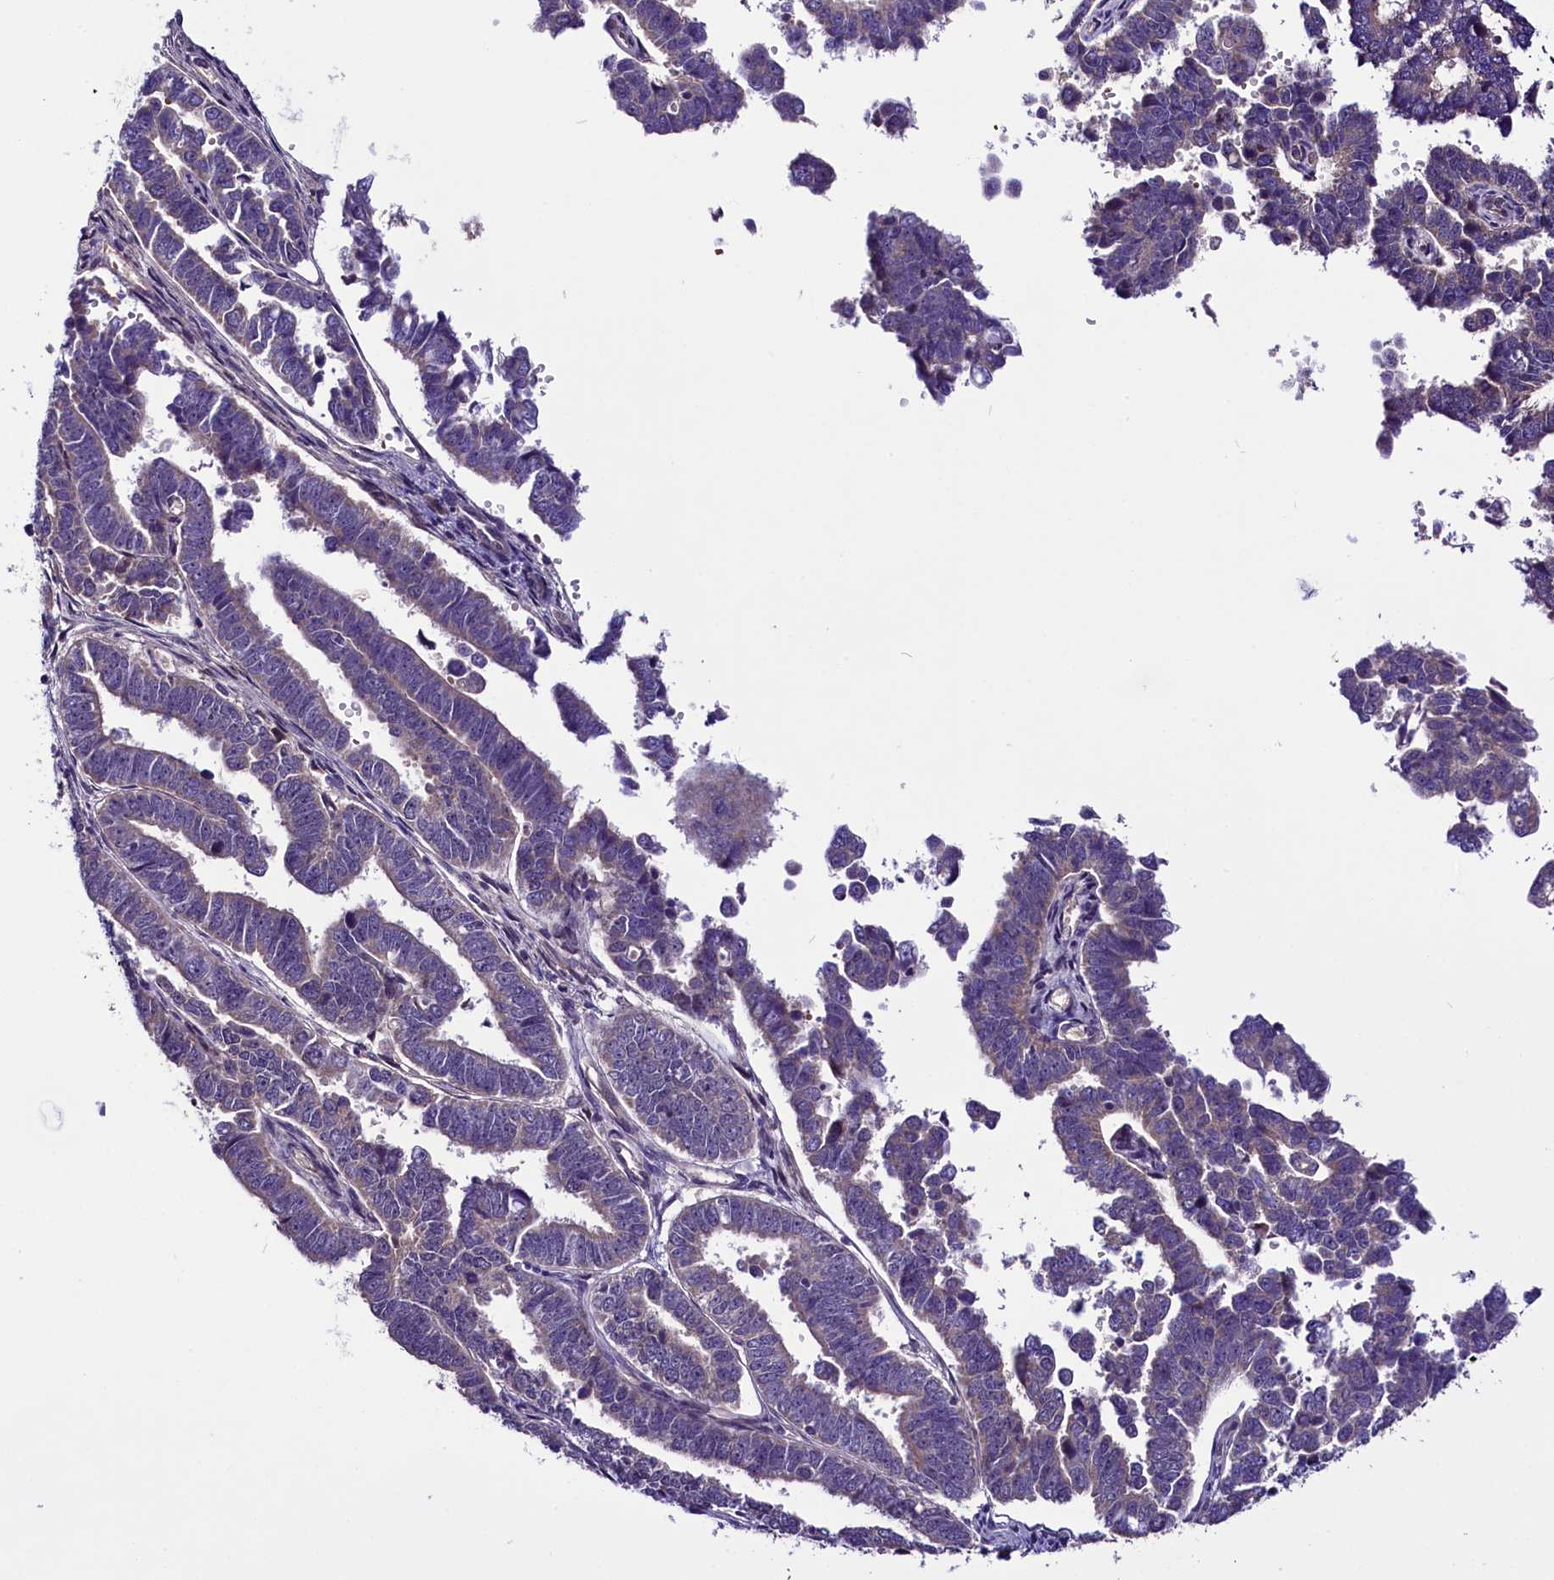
{"staining": {"intensity": "weak", "quantity": "25%-75%", "location": "cytoplasmic/membranous"}, "tissue": "endometrial cancer", "cell_type": "Tumor cells", "image_type": "cancer", "snomed": [{"axis": "morphology", "description": "Adenocarcinoma, NOS"}, {"axis": "topography", "description": "Endometrium"}], "caption": "Human endometrial adenocarcinoma stained for a protein (brown) demonstrates weak cytoplasmic/membranous positive expression in approximately 25%-75% of tumor cells.", "gene": "C9orf40", "patient": {"sex": "female", "age": 75}}